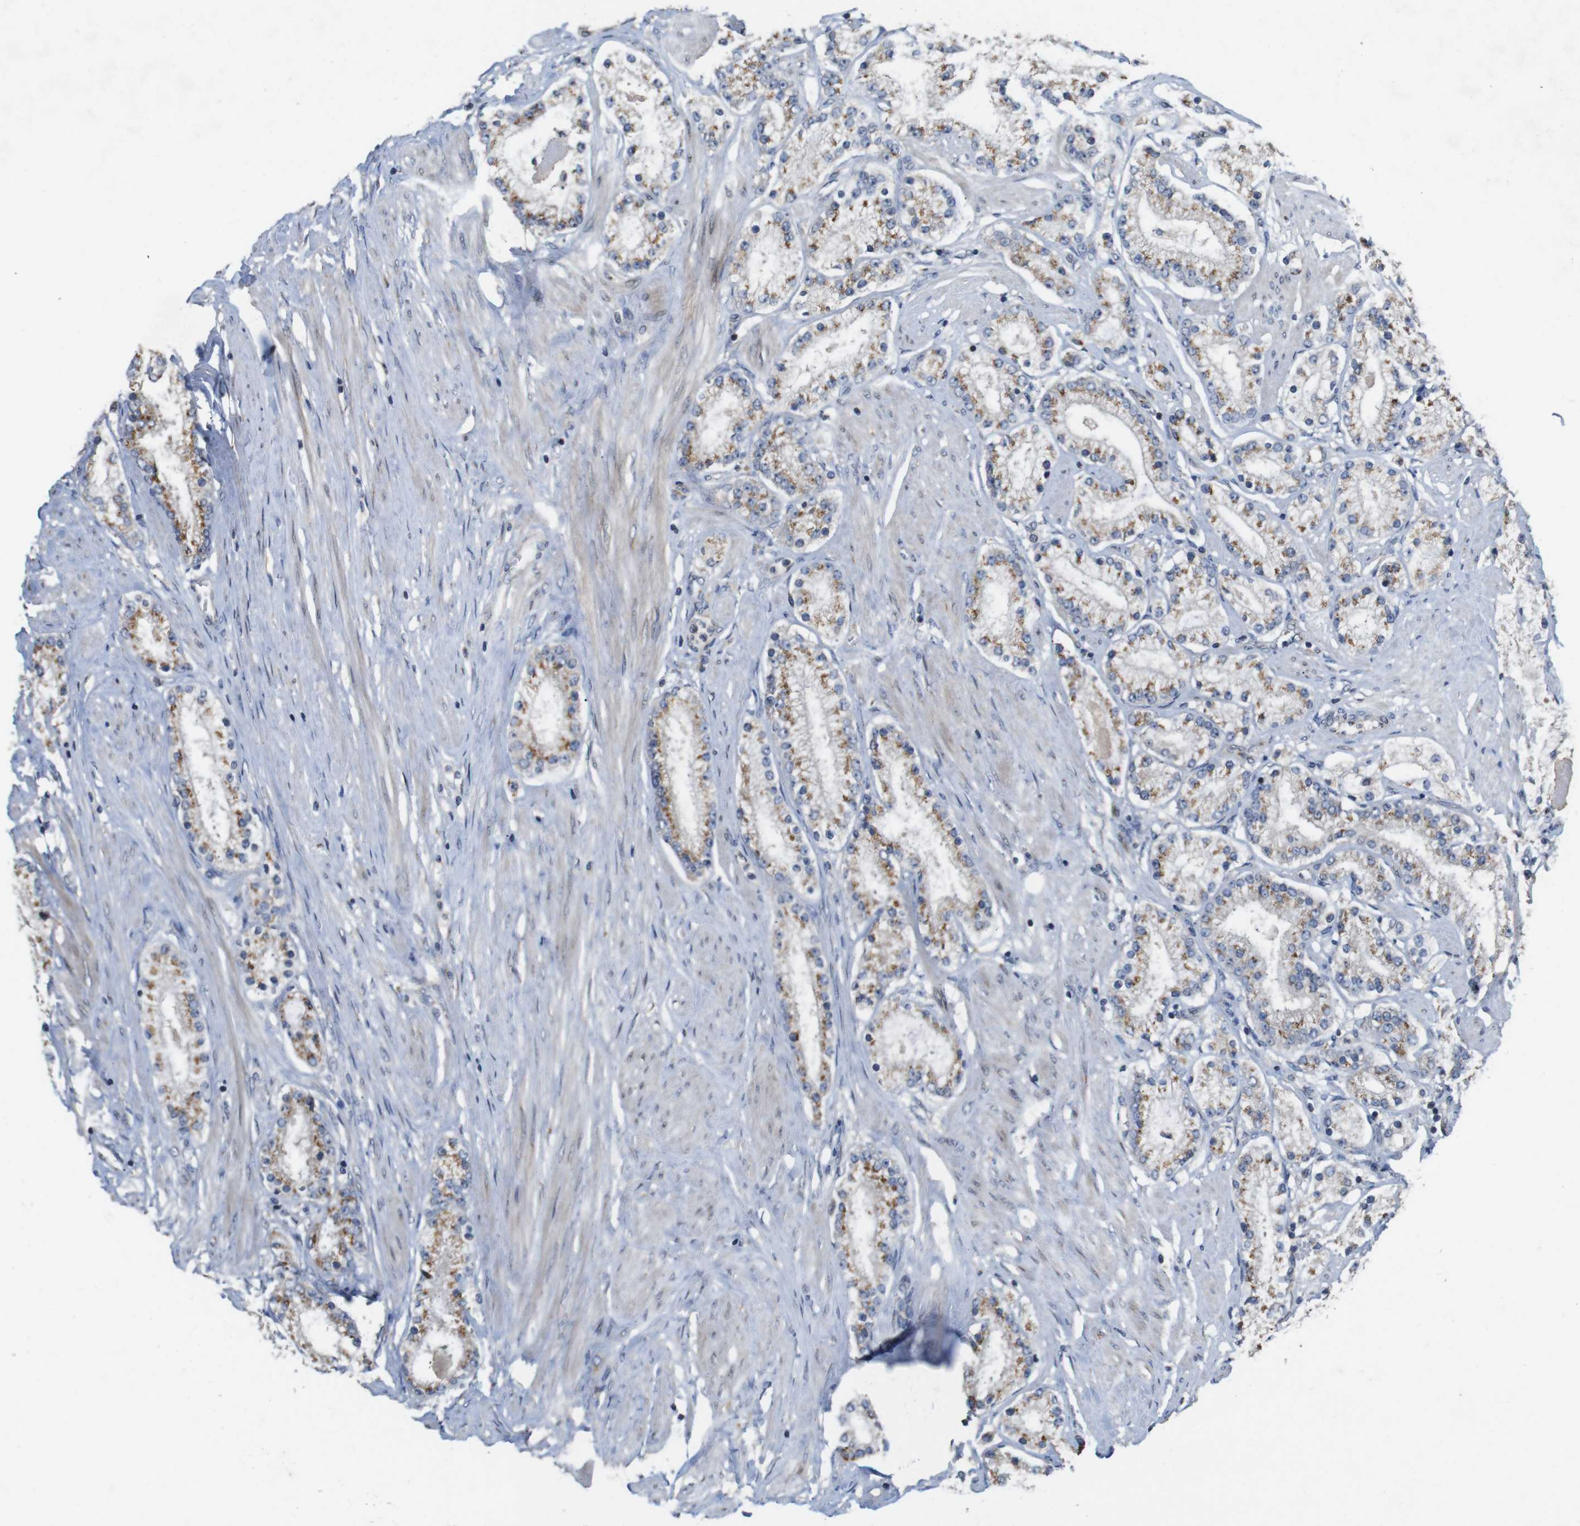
{"staining": {"intensity": "moderate", "quantity": "25%-75%", "location": "cytoplasmic/membranous"}, "tissue": "prostate cancer", "cell_type": "Tumor cells", "image_type": "cancer", "snomed": [{"axis": "morphology", "description": "Adenocarcinoma, Low grade"}, {"axis": "topography", "description": "Prostate"}], "caption": "Human adenocarcinoma (low-grade) (prostate) stained for a protein (brown) exhibits moderate cytoplasmic/membranous positive positivity in about 25%-75% of tumor cells.", "gene": "EFCAB14", "patient": {"sex": "male", "age": 63}}